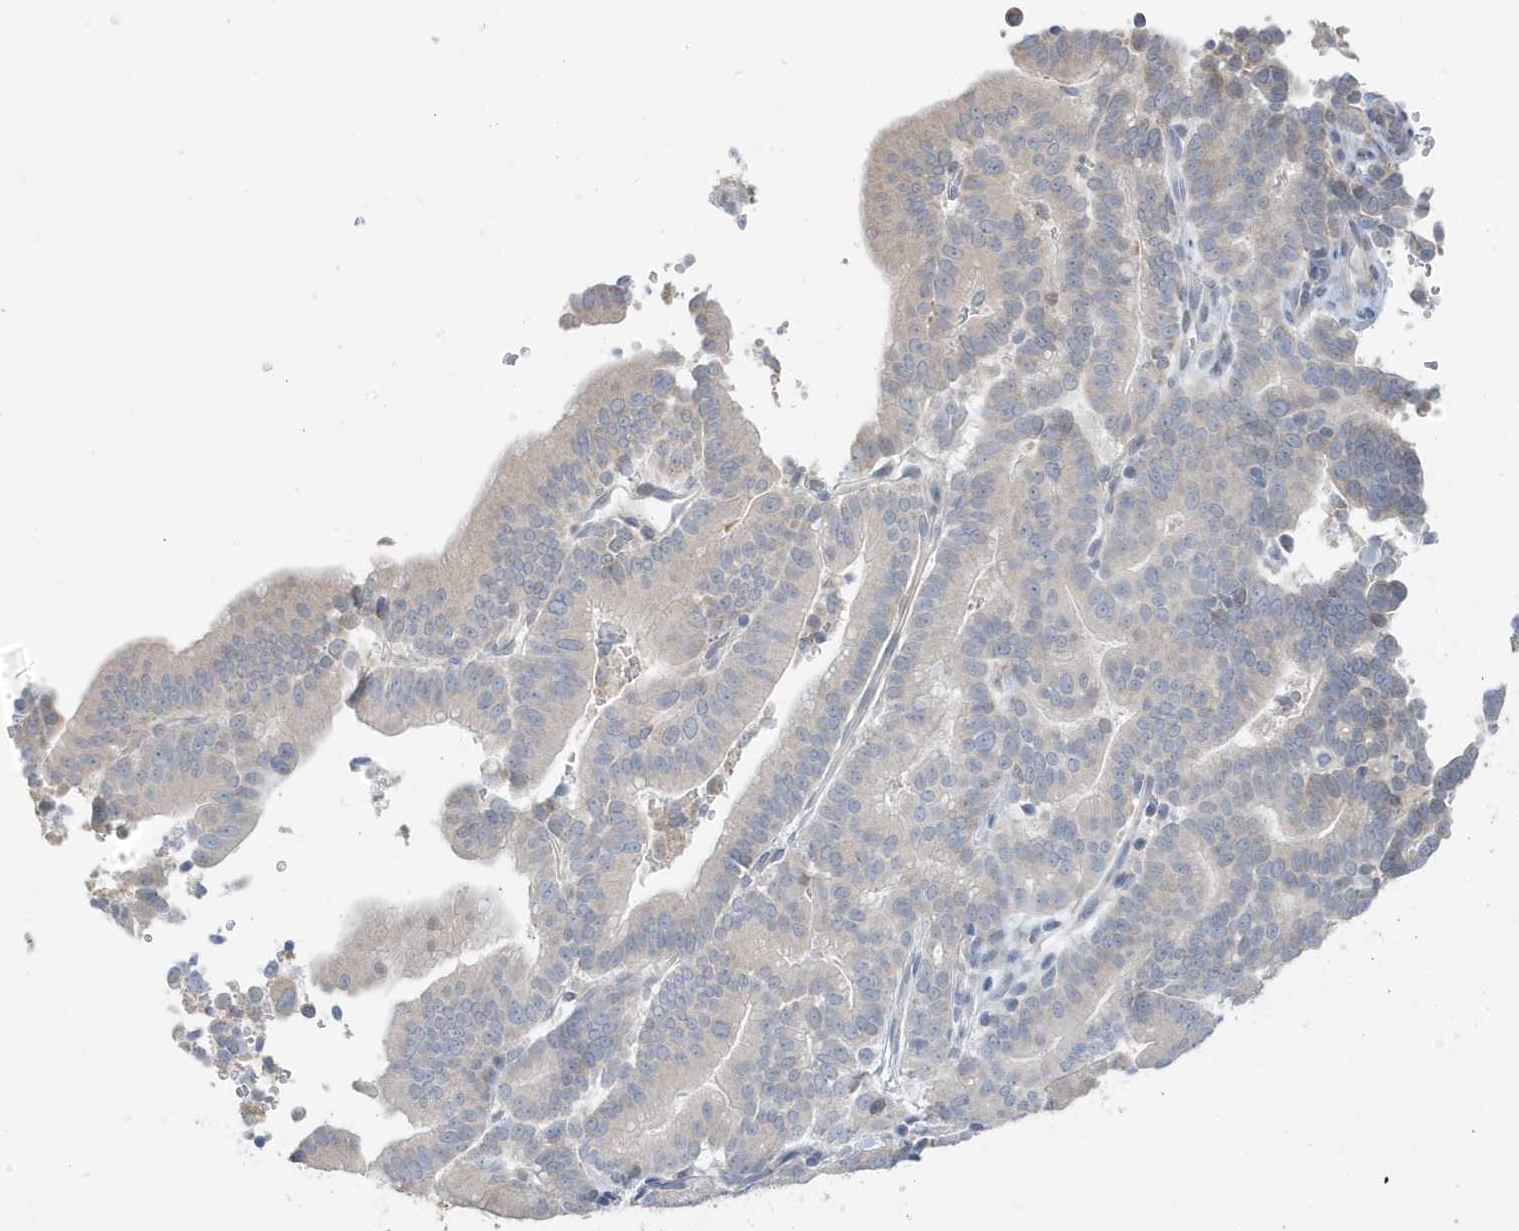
{"staining": {"intensity": "weak", "quantity": "25%-75%", "location": "cytoplasmic/membranous"}, "tissue": "liver cancer", "cell_type": "Tumor cells", "image_type": "cancer", "snomed": [{"axis": "morphology", "description": "Cholangiocarcinoma"}, {"axis": "topography", "description": "Liver"}], "caption": "The image exhibits a brown stain indicating the presence of a protein in the cytoplasmic/membranous of tumor cells in liver cholangiocarcinoma. Using DAB (brown) and hematoxylin (blue) stains, captured at high magnification using brightfield microscopy.", "gene": "ATP13A5", "patient": {"sex": "female", "age": 75}}